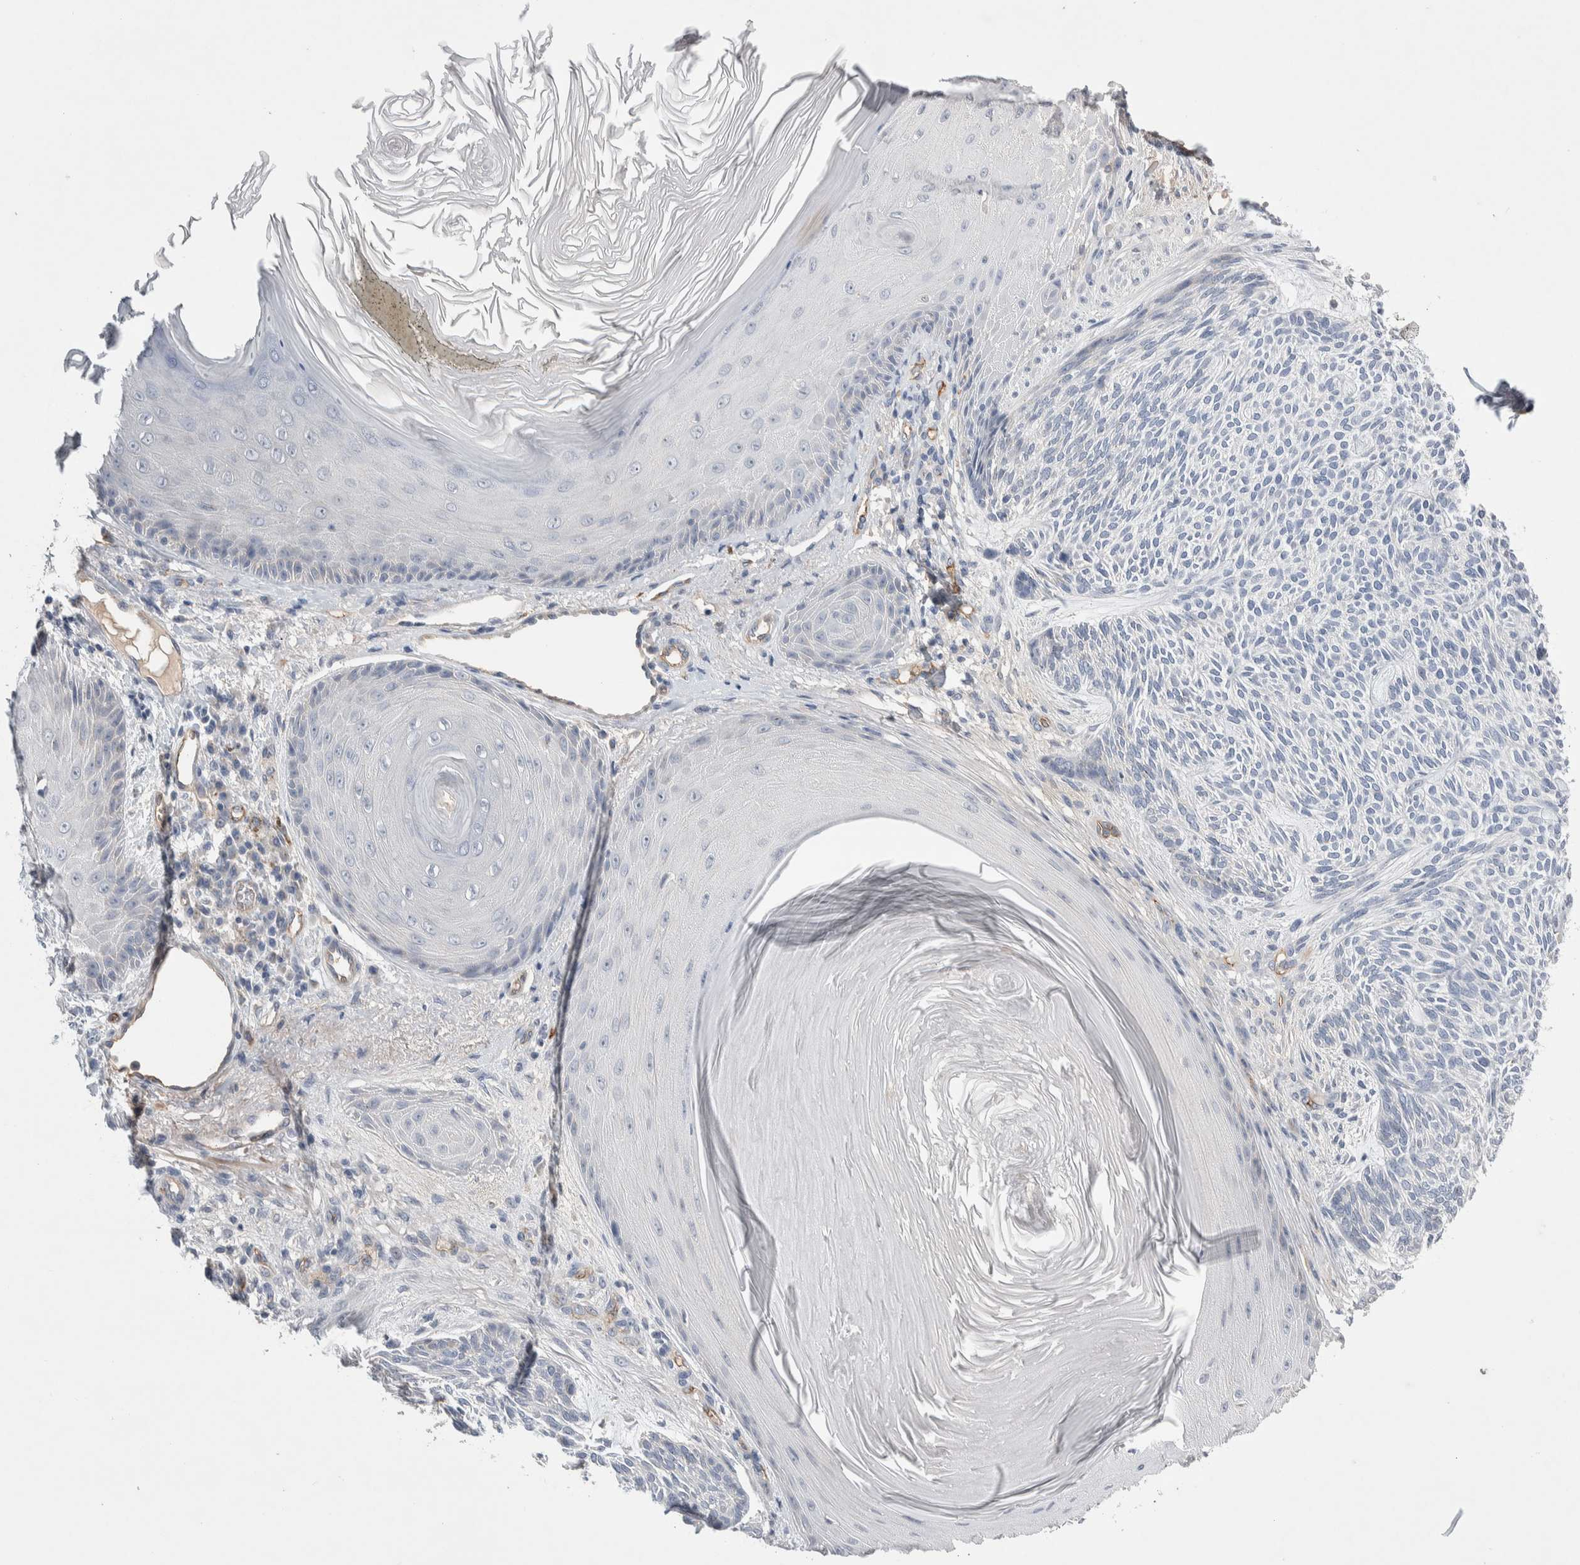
{"staining": {"intensity": "negative", "quantity": "none", "location": "none"}, "tissue": "skin cancer", "cell_type": "Tumor cells", "image_type": "cancer", "snomed": [{"axis": "morphology", "description": "Basal cell carcinoma"}, {"axis": "topography", "description": "Skin"}], "caption": "Immunohistochemistry (IHC) image of neoplastic tissue: human skin cancer stained with DAB reveals no significant protein expression in tumor cells. (Stains: DAB immunohistochemistry (IHC) with hematoxylin counter stain, Microscopy: brightfield microscopy at high magnification).", "gene": "CEP131", "patient": {"sex": "male", "age": 55}}